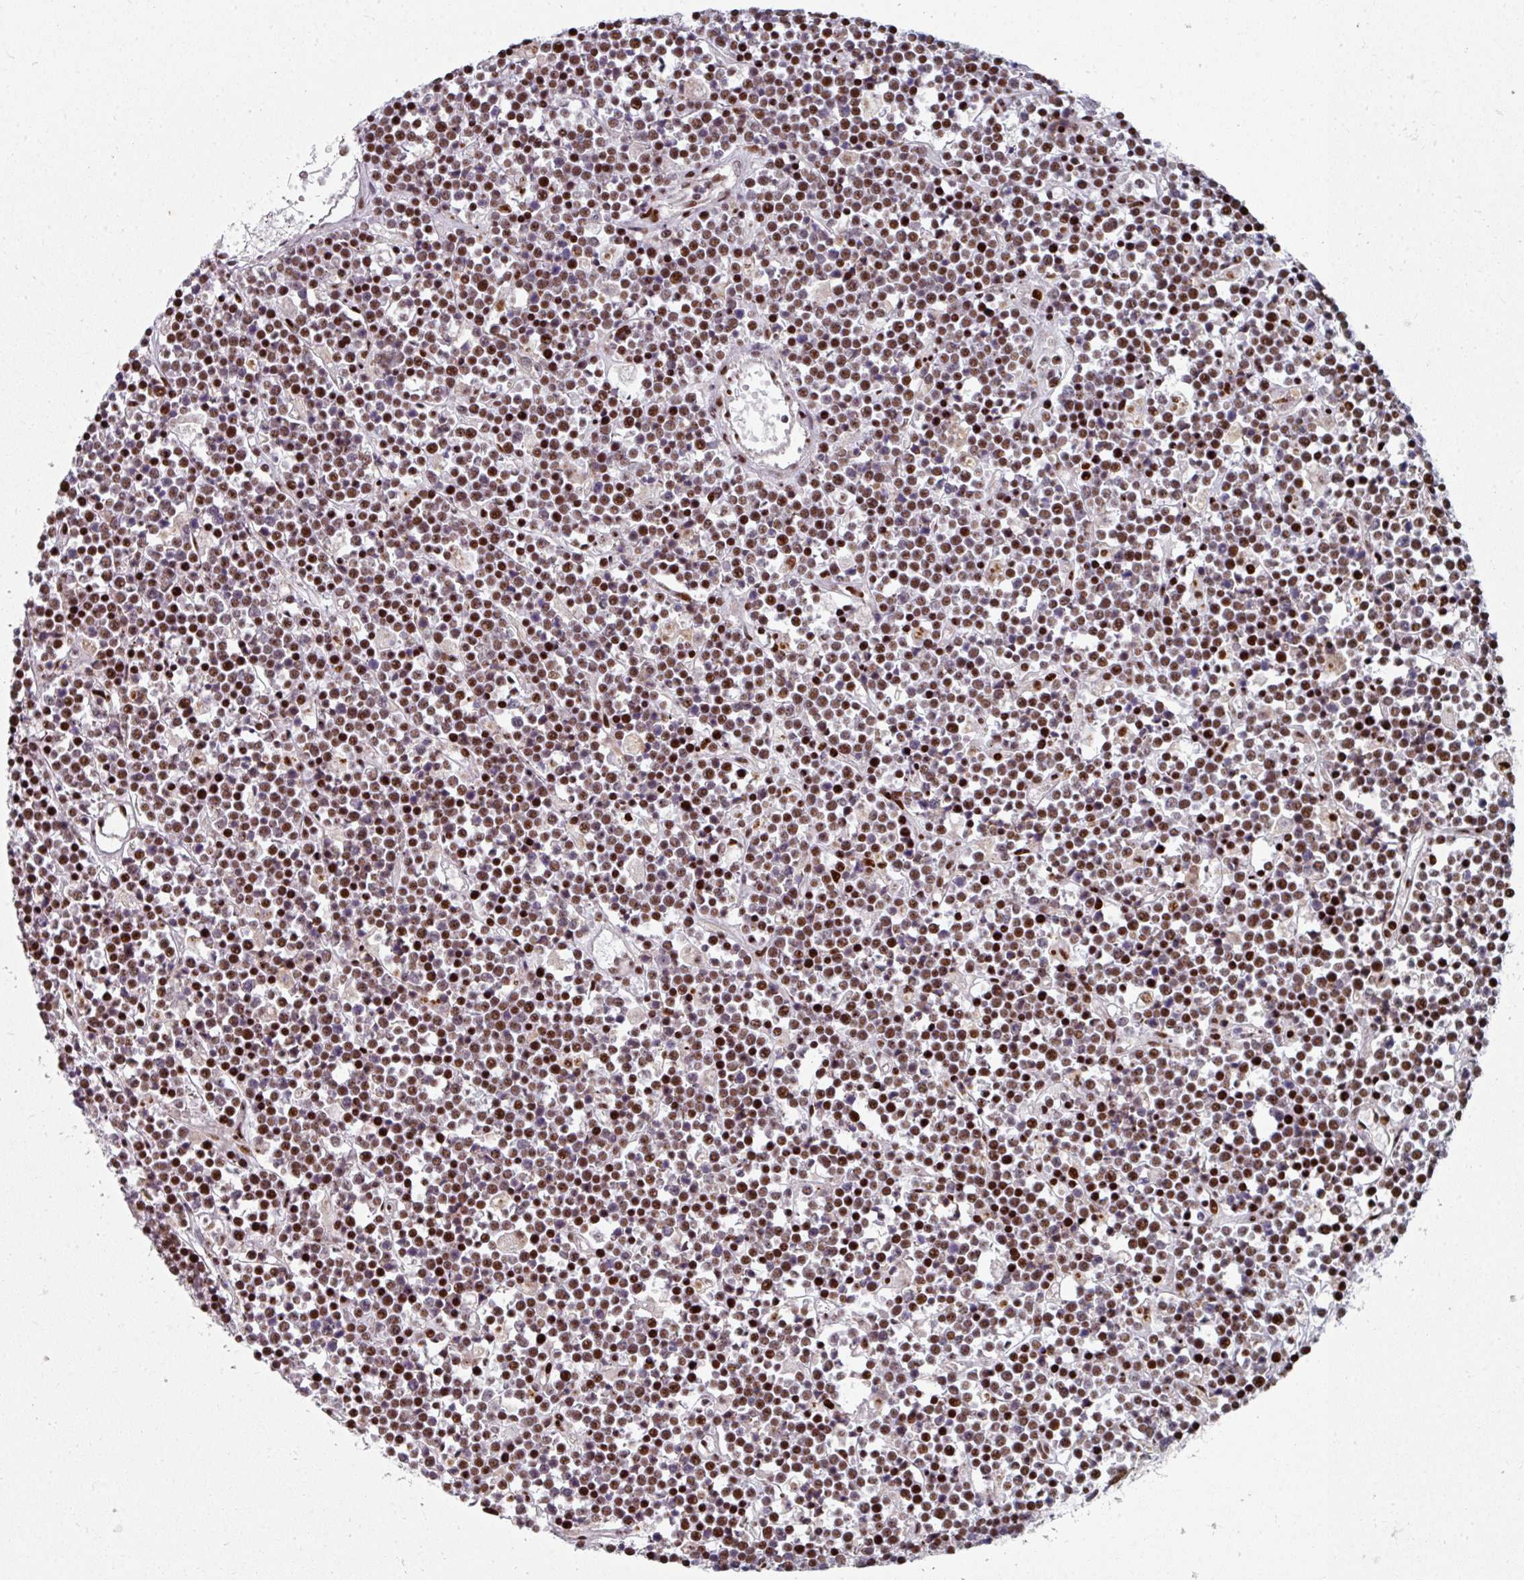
{"staining": {"intensity": "strong", "quantity": ">75%", "location": "nuclear"}, "tissue": "lymphoma", "cell_type": "Tumor cells", "image_type": "cancer", "snomed": [{"axis": "morphology", "description": "Malignant lymphoma, non-Hodgkin's type, High grade"}, {"axis": "topography", "description": "Ovary"}], "caption": "High-grade malignant lymphoma, non-Hodgkin's type stained with immunohistochemistry shows strong nuclear positivity in about >75% of tumor cells.", "gene": "SF3B5", "patient": {"sex": "female", "age": 56}}